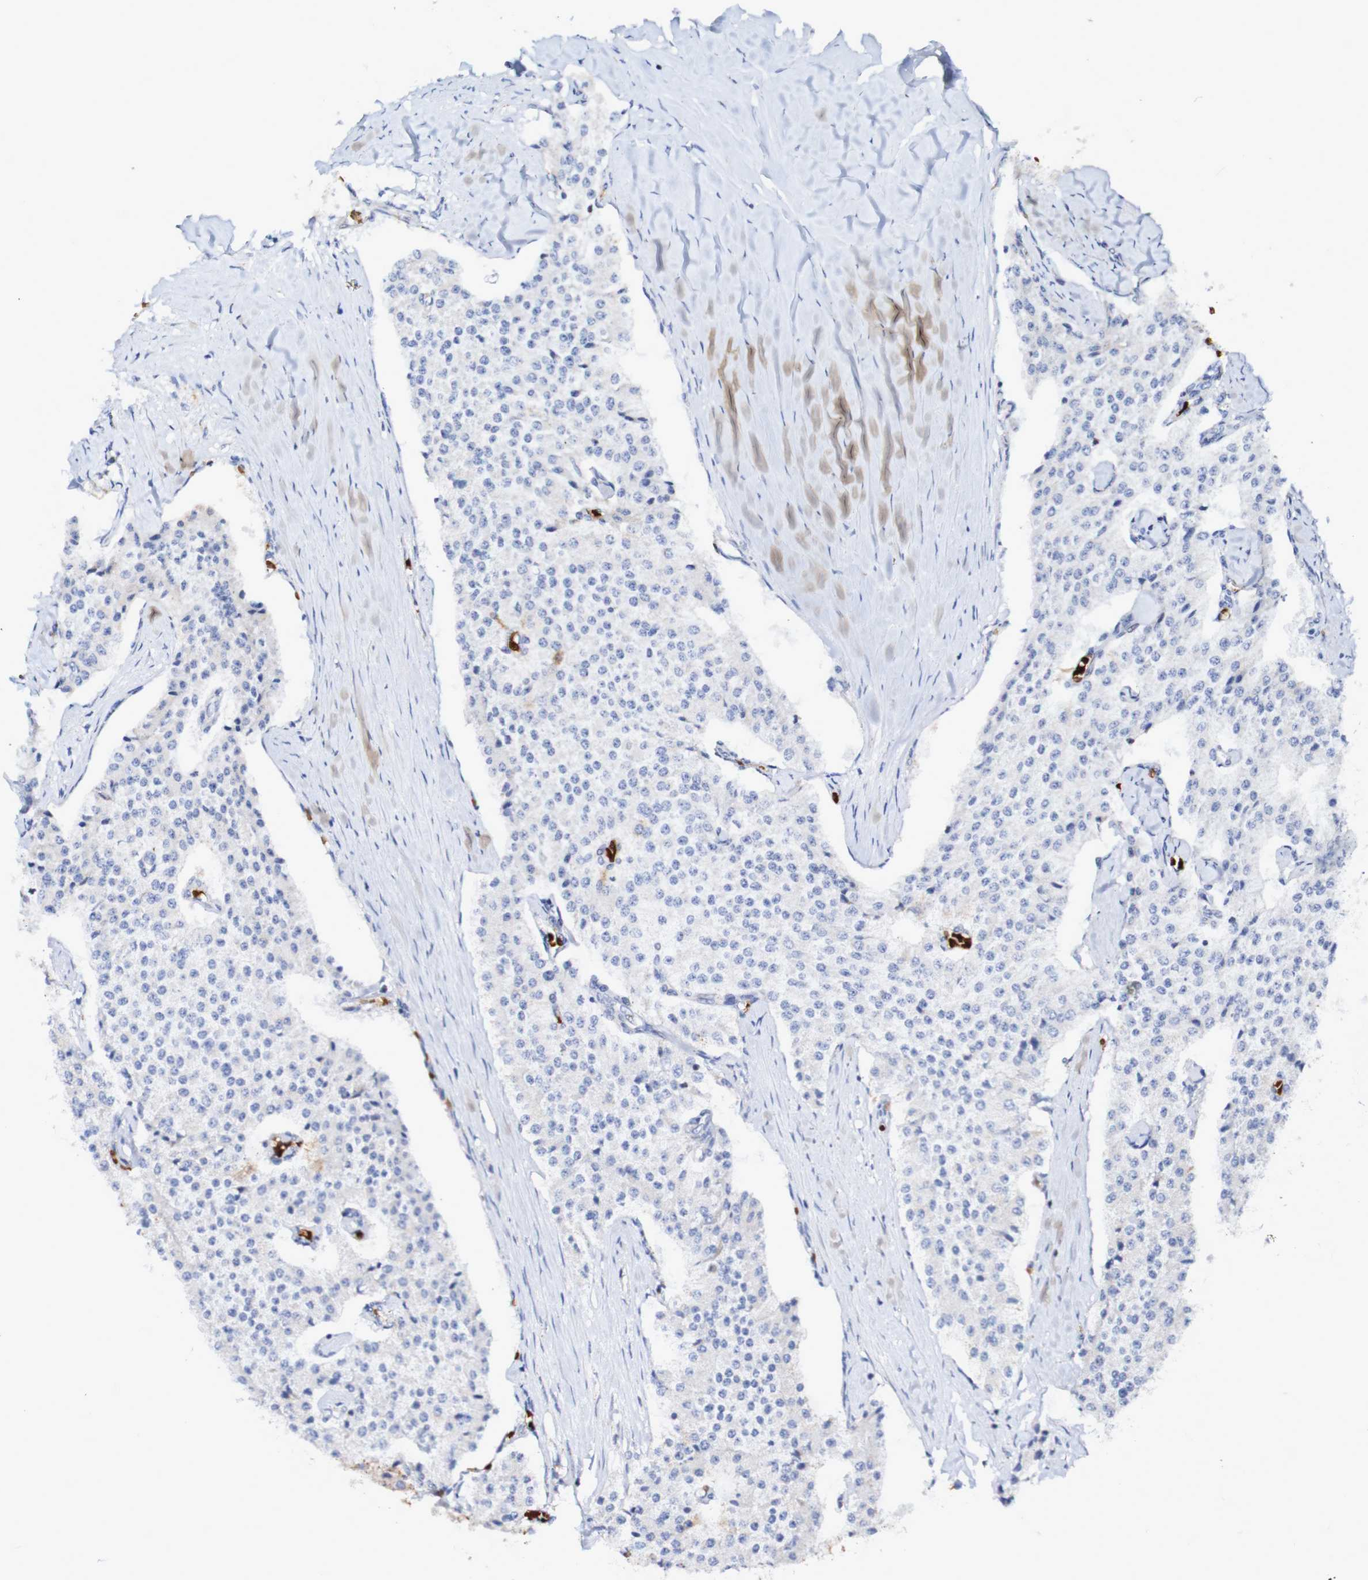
{"staining": {"intensity": "negative", "quantity": "none", "location": "none"}, "tissue": "carcinoid", "cell_type": "Tumor cells", "image_type": "cancer", "snomed": [{"axis": "morphology", "description": "Carcinoid, malignant, NOS"}, {"axis": "topography", "description": "Colon"}], "caption": "This is an immunohistochemistry (IHC) image of human malignant carcinoid. There is no expression in tumor cells.", "gene": "WNT4", "patient": {"sex": "female", "age": 52}}